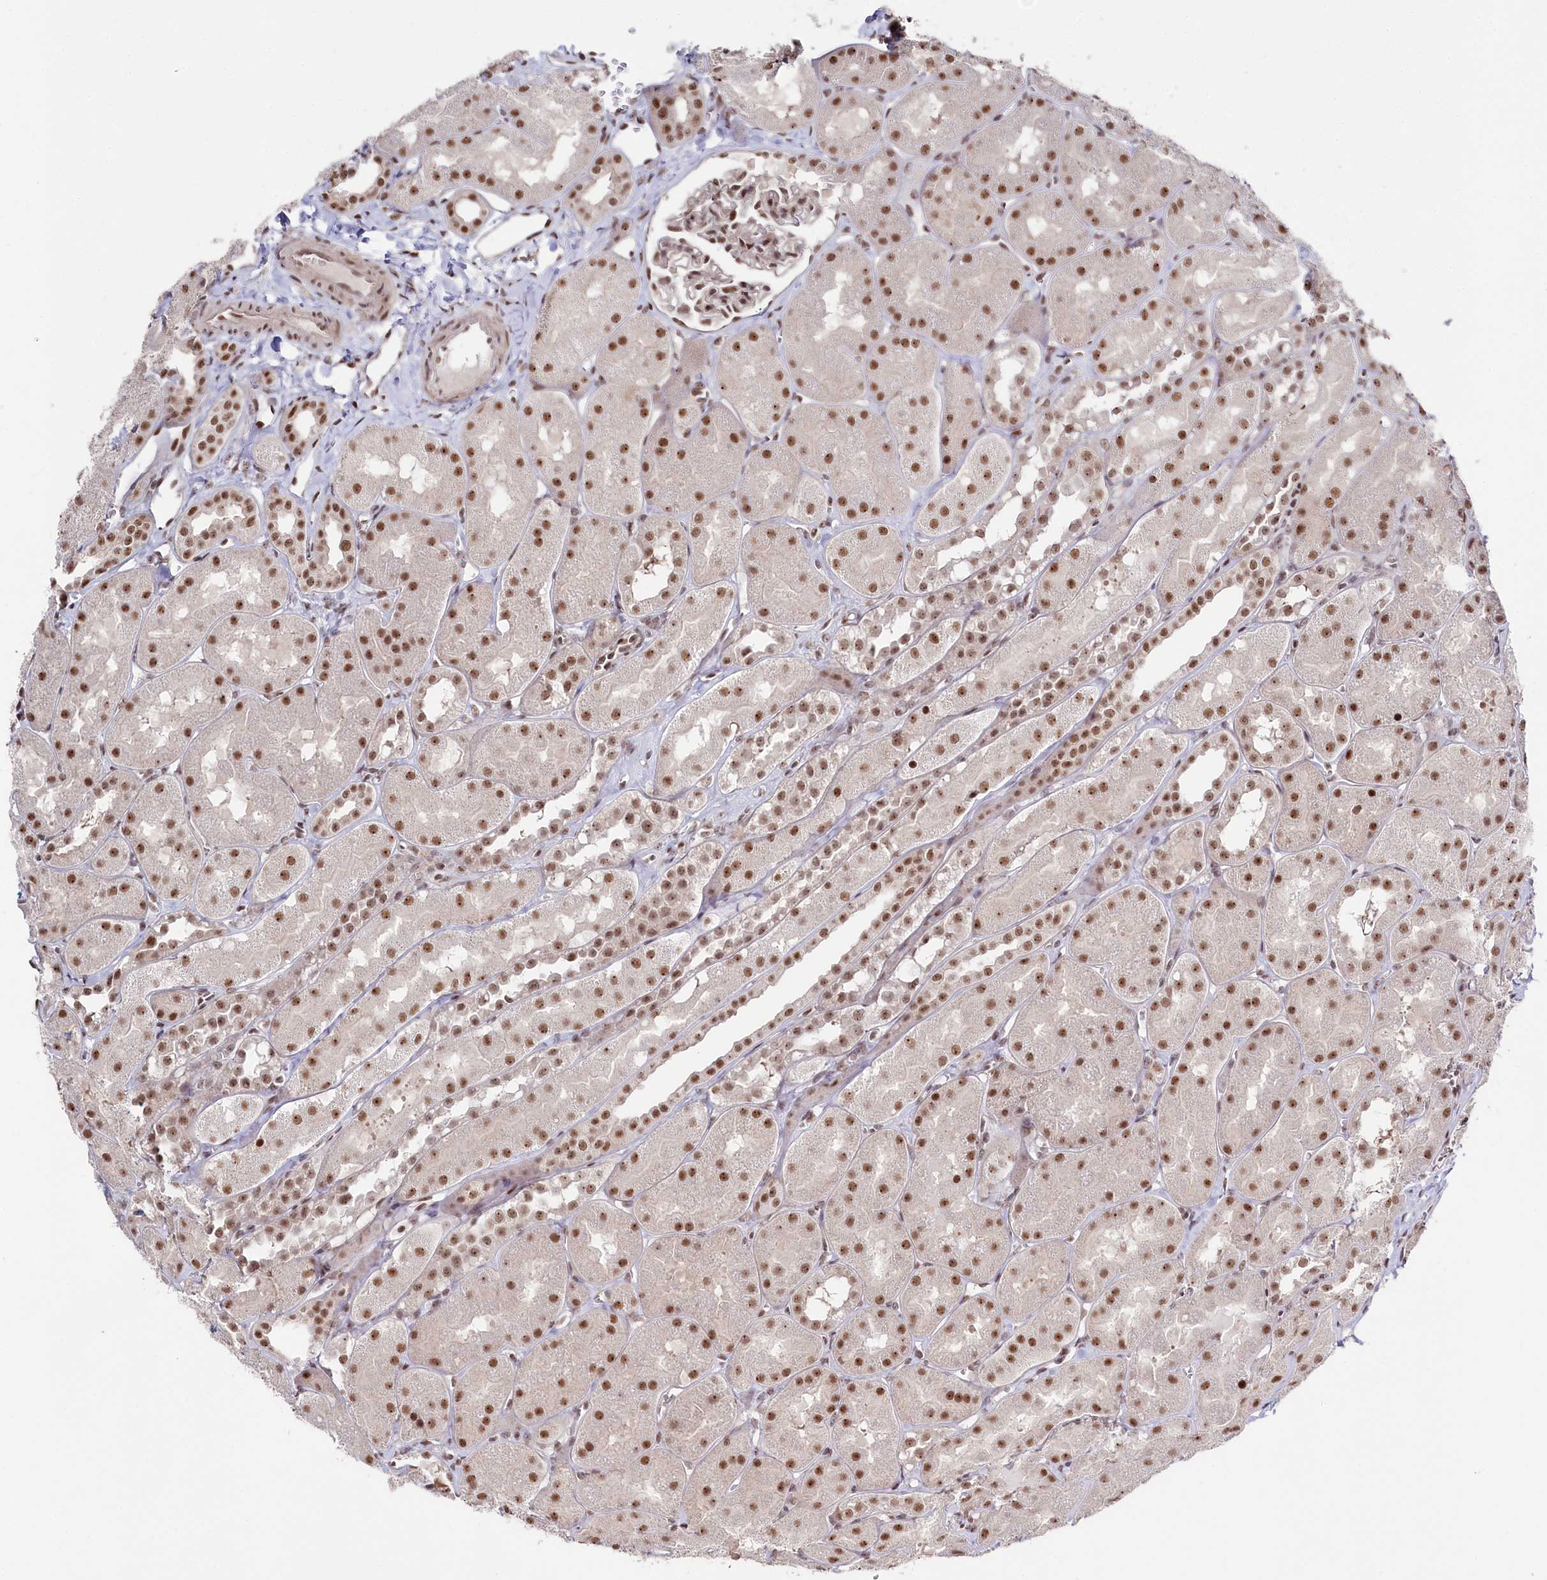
{"staining": {"intensity": "moderate", "quantity": ">75%", "location": "nuclear"}, "tissue": "kidney", "cell_type": "Cells in glomeruli", "image_type": "normal", "snomed": [{"axis": "morphology", "description": "Normal tissue, NOS"}, {"axis": "topography", "description": "Kidney"}, {"axis": "topography", "description": "Urinary bladder"}], "caption": "Moderate nuclear positivity for a protein is appreciated in approximately >75% of cells in glomeruli of benign kidney using IHC.", "gene": "POLR2H", "patient": {"sex": "male", "age": 16}}